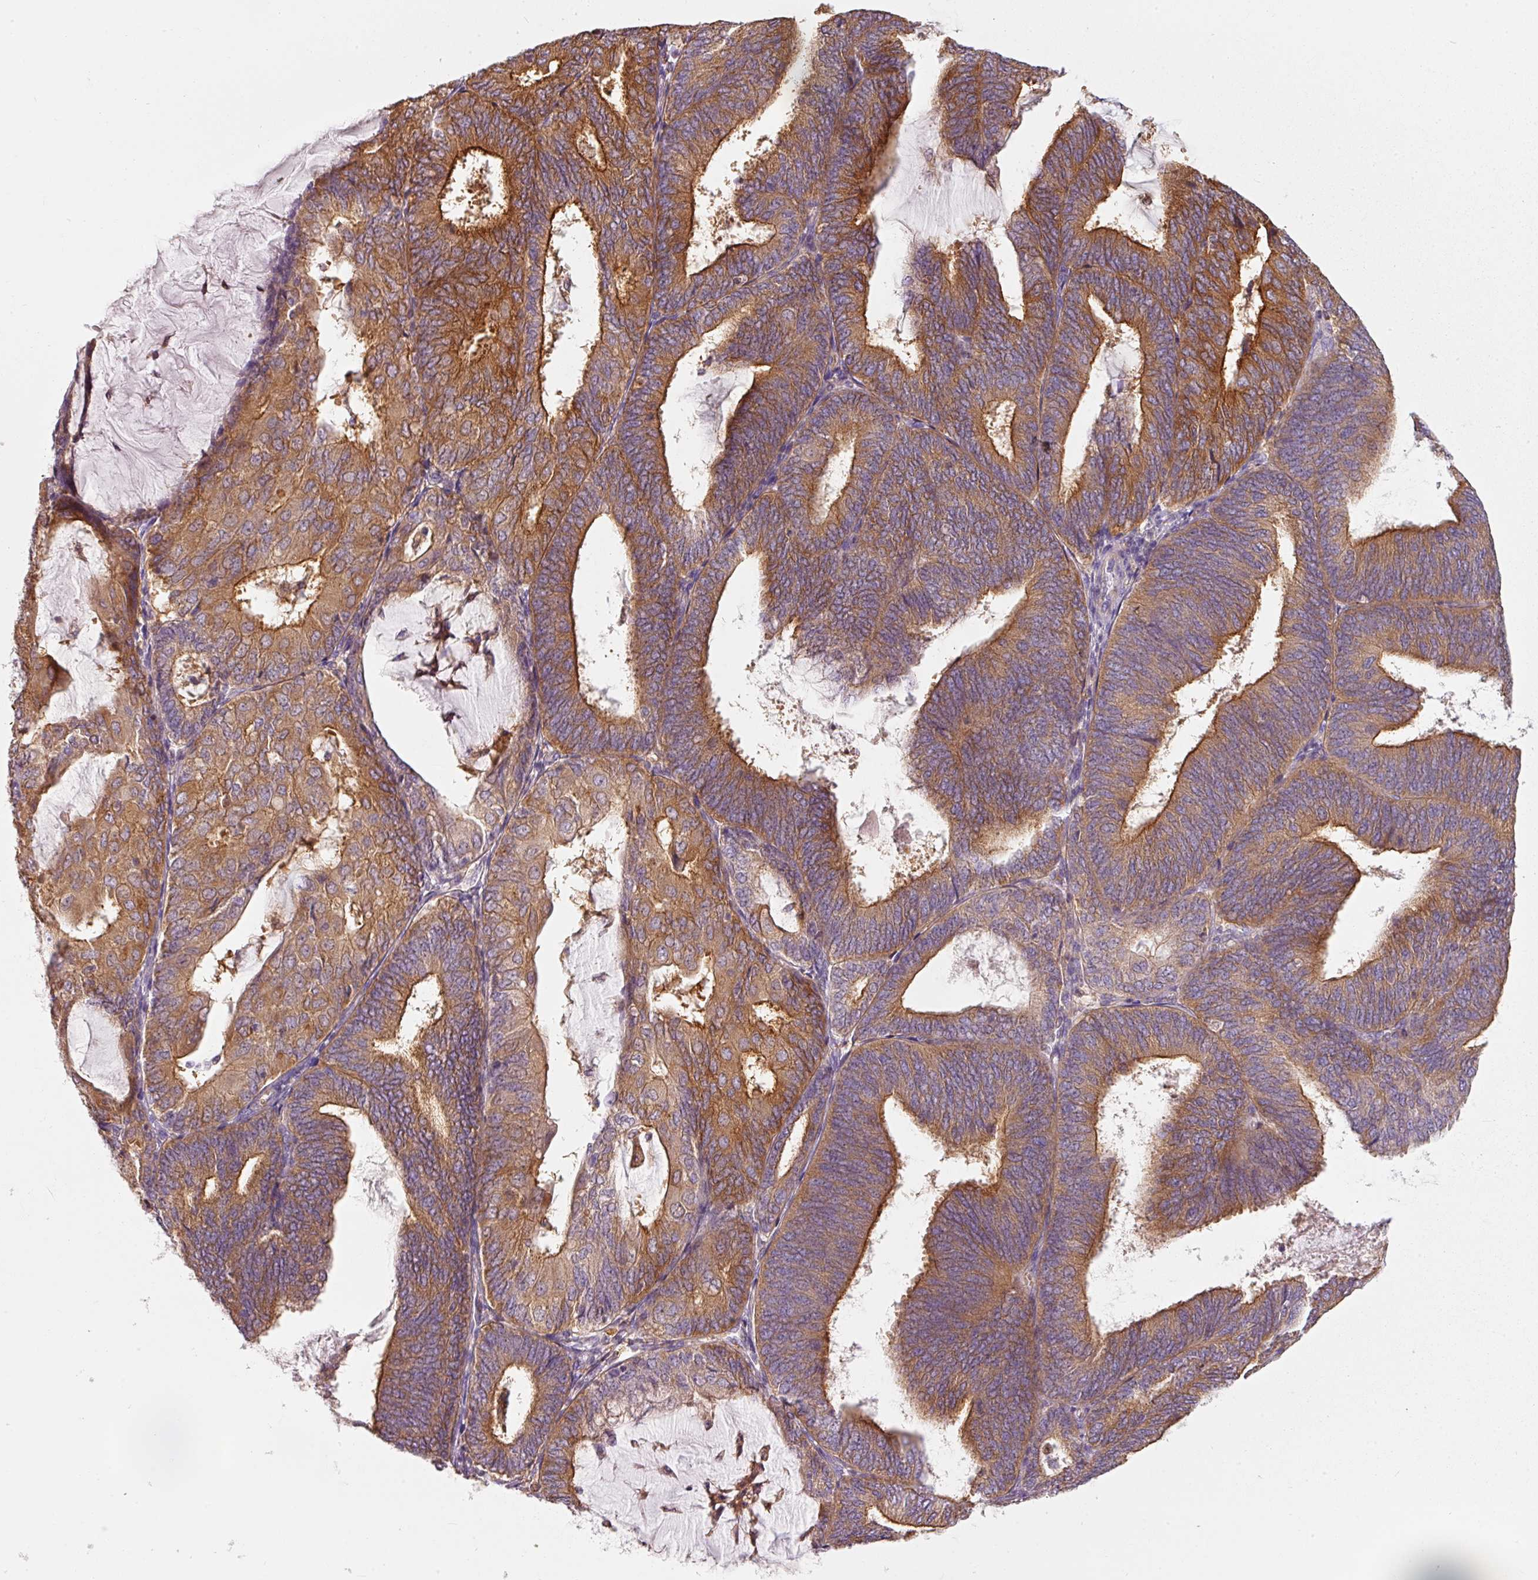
{"staining": {"intensity": "strong", "quantity": ">75%", "location": "cytoplasmic/membranous"}, "tissue": "endometrial cancer", "cell_type": "Tumor cells", "image_type": "cancer", "snomed": [{"axis": "morphology", "description": "Adenocarcinoma, NOS"}, {"axis": "topography", "description": "Endometrium"}], "caption": "A photomicrograph of human endometrial cancer stained for a protein displays strong cytoplasmic/membranous brown staining in tumor cells. Immunohistochemistry (ihc) stains the protein of interest in brown and the nuclei are stained blue.", "gene": "IQGAP2", "patient": {"sex": "female", "age": 81}}